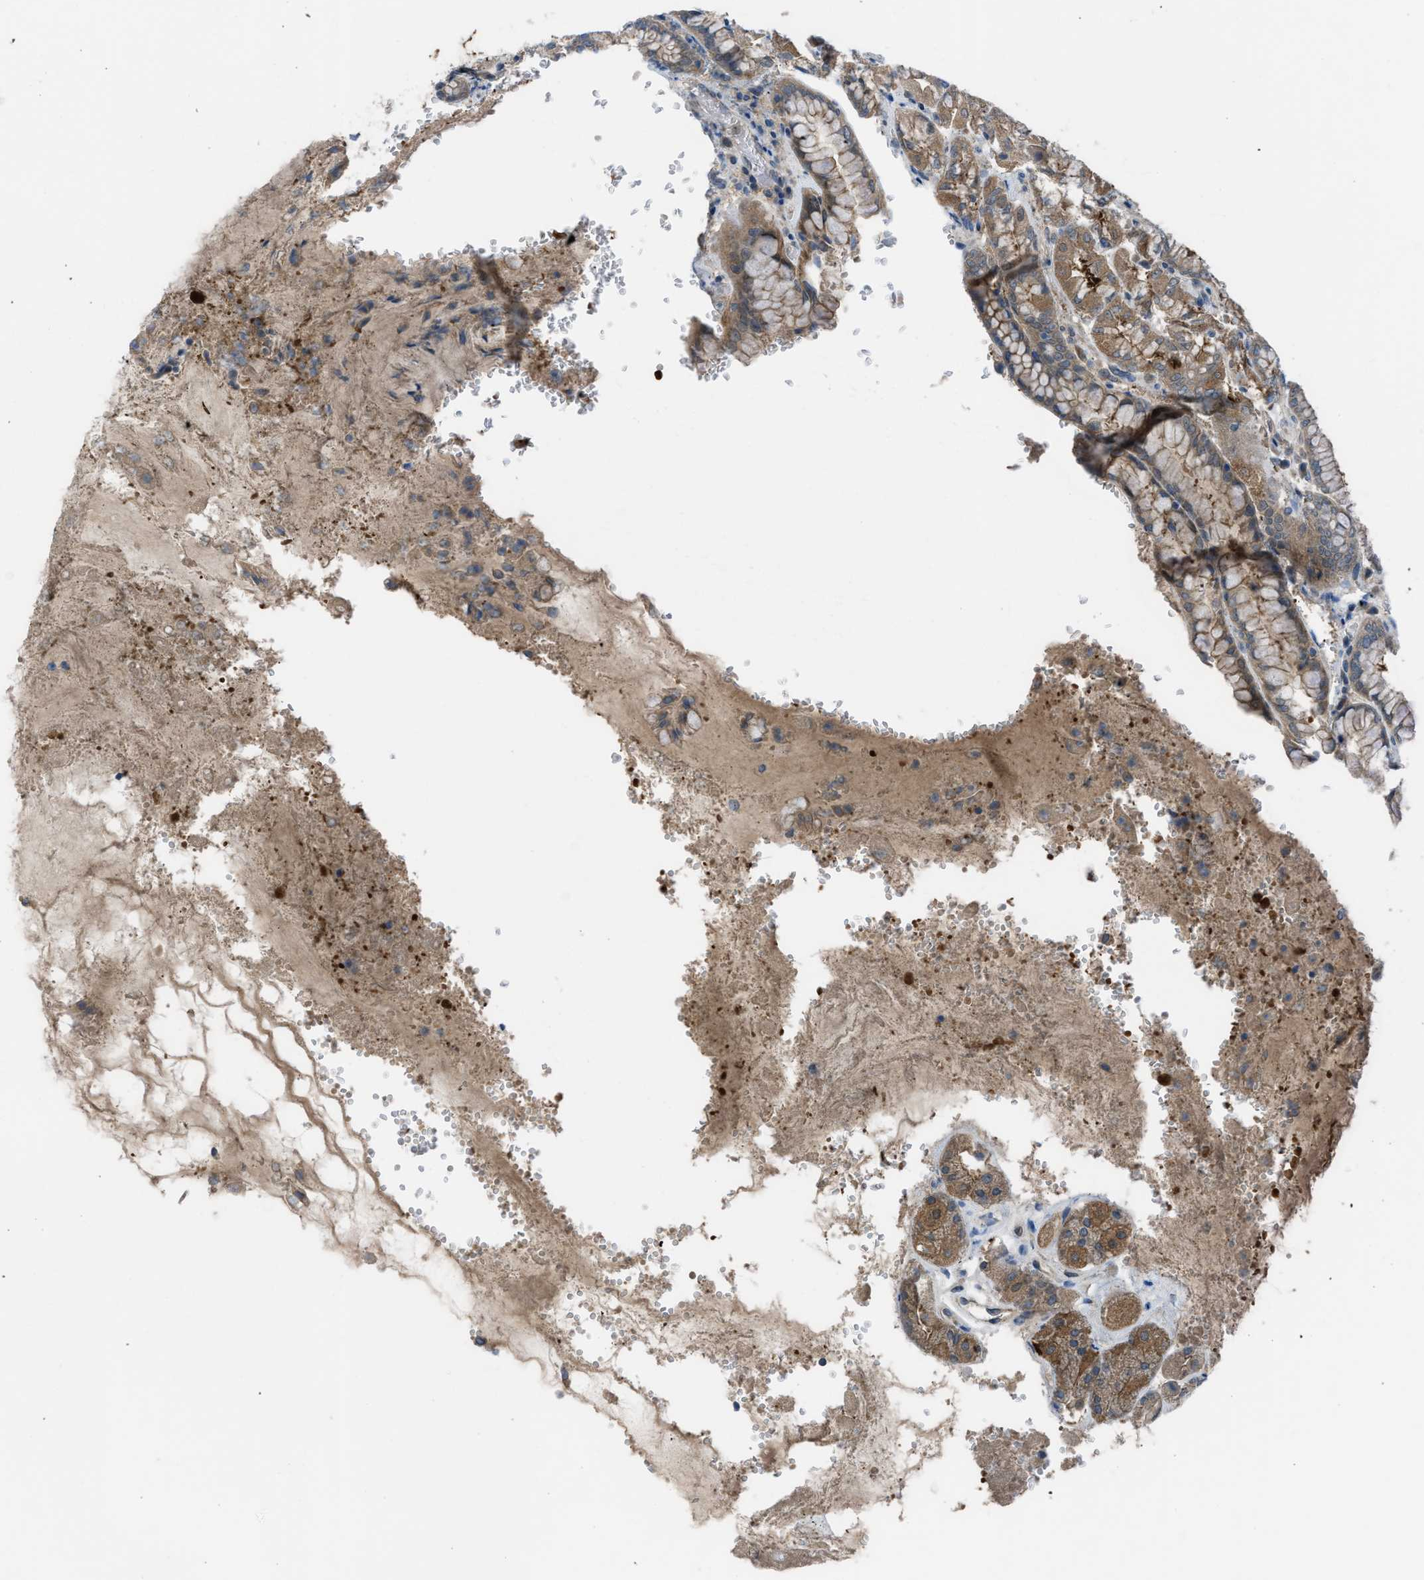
{"staining": {"intensity": "moderate", "quantity": ">75%", "location": "cytoplasmic/membranous"}, "tissue": "stomach", "cell_type": "Glandular cells", "image_type": "normal", "snomed": [{"axis": "morphology", "description": "Normal tissue, NOS"}, {"axis": "topography", "description": "Stomach"}, {"axis": "topography", "description": "Stomach, lower"}], "caption": "This micrograph shows immunohistochemistry (IHC) staining of normal human stomach, with medium moderate cytoplasmic/membranous positivity in approximately >75% of glandular cells.", "gene": "BAZ2B", "patient": {"sex": "female", "age": 56}}